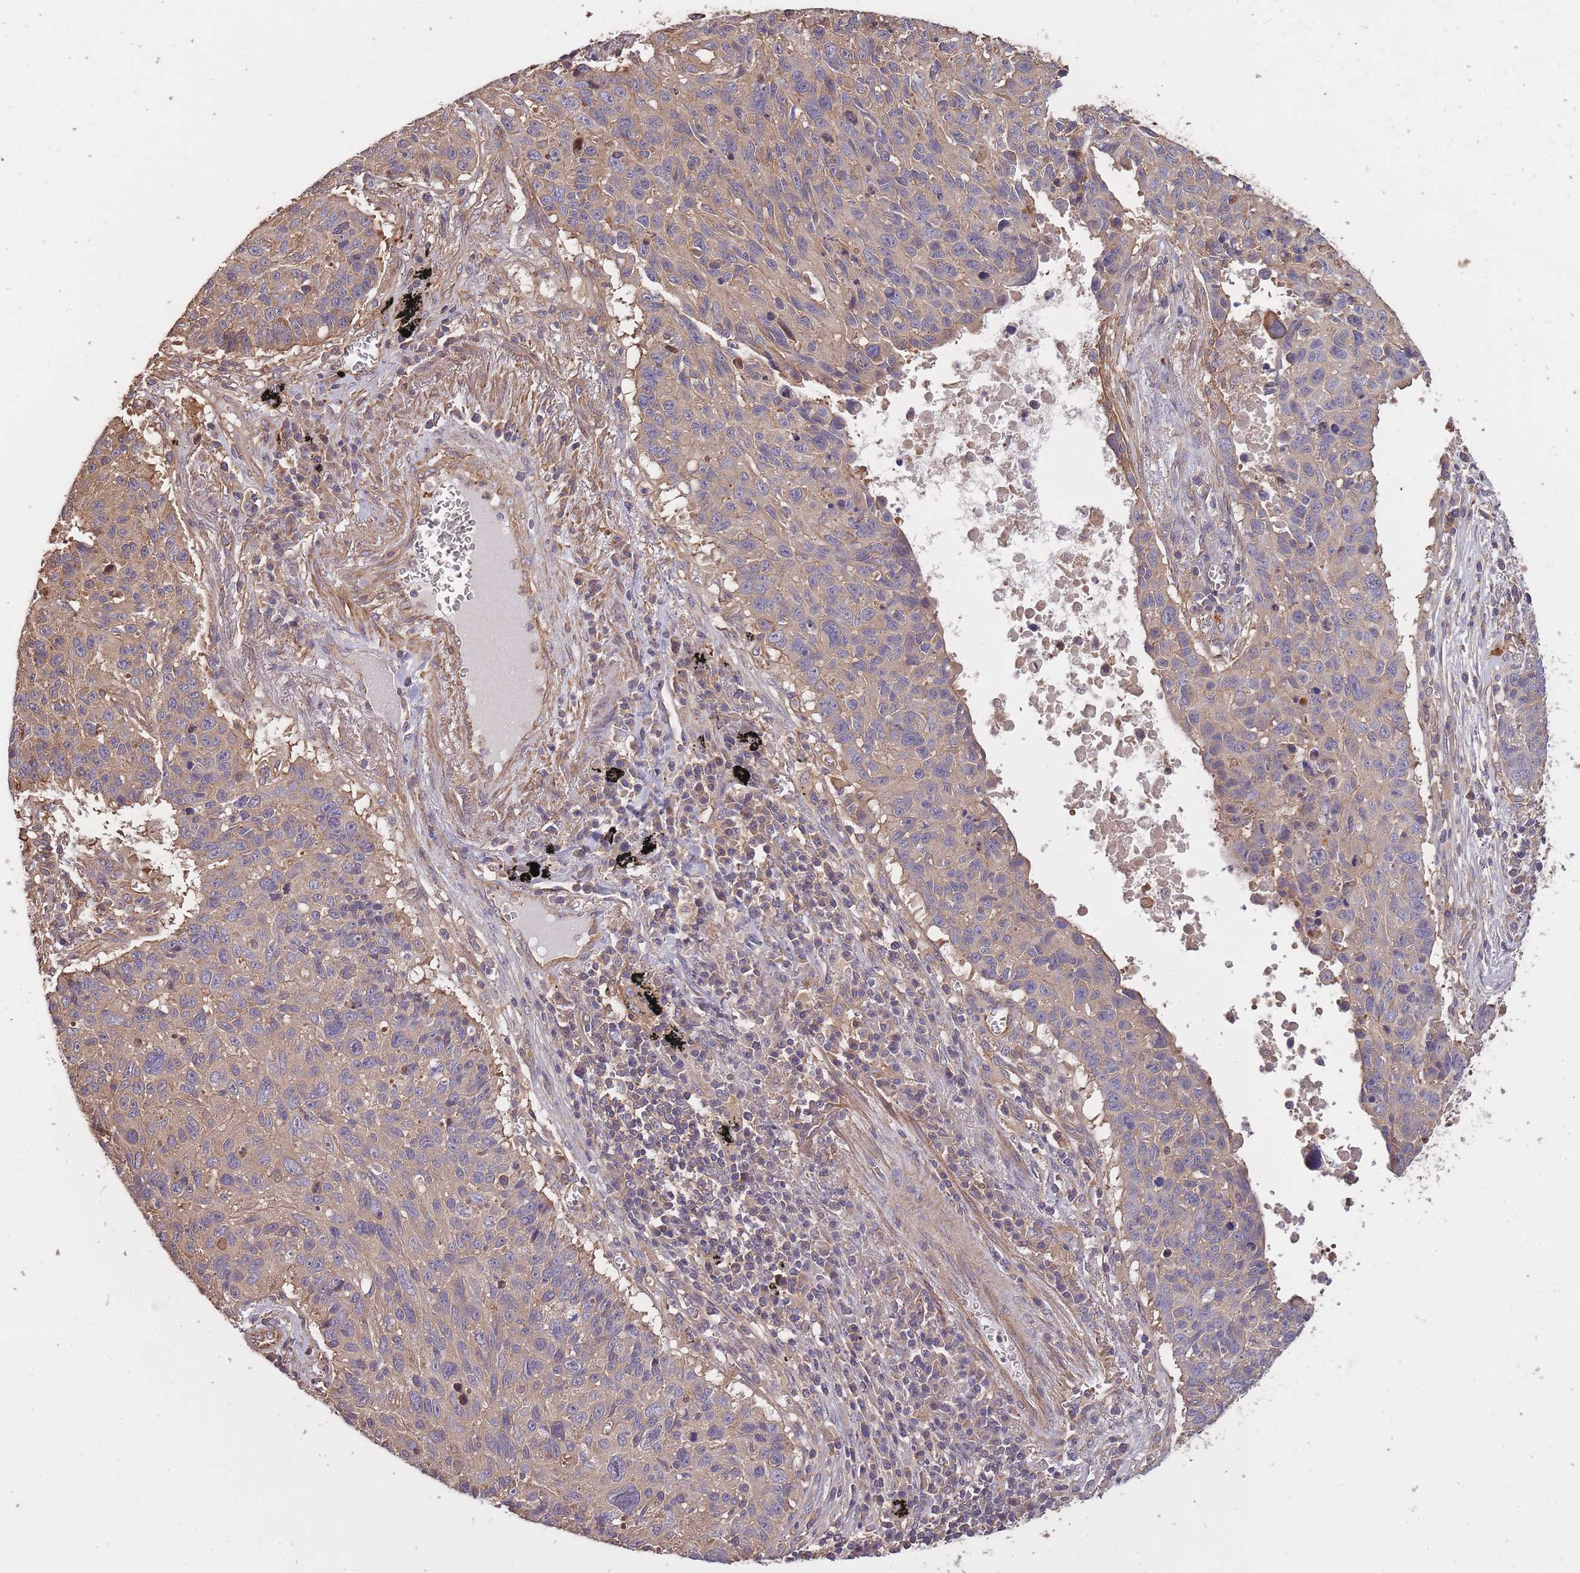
{"staining": {"intensity": "weak", "quantity": "25%-75%", "location": "cytoplasmic/membranous"}, "tissue": "lung cancer", "cell_type": "Tumor cells", "image_type": "cancer", "snomed": [{"axis": "morphology", "description": "Squamous cell carcinoma, NOS"}, {"axis": "topography", "description": "Lung"}], "caption": "Protein expression analysis of human lung cancer reveals weak cytoplasmic/membranous staining in about 25%-75% of tumor cells. (DAB (3,3'-diaminobenzidine) IHC with brightfield microscopy, high magnification).", "gene": "ARMH3", "patient": {"sex": "male", "age": 66}}